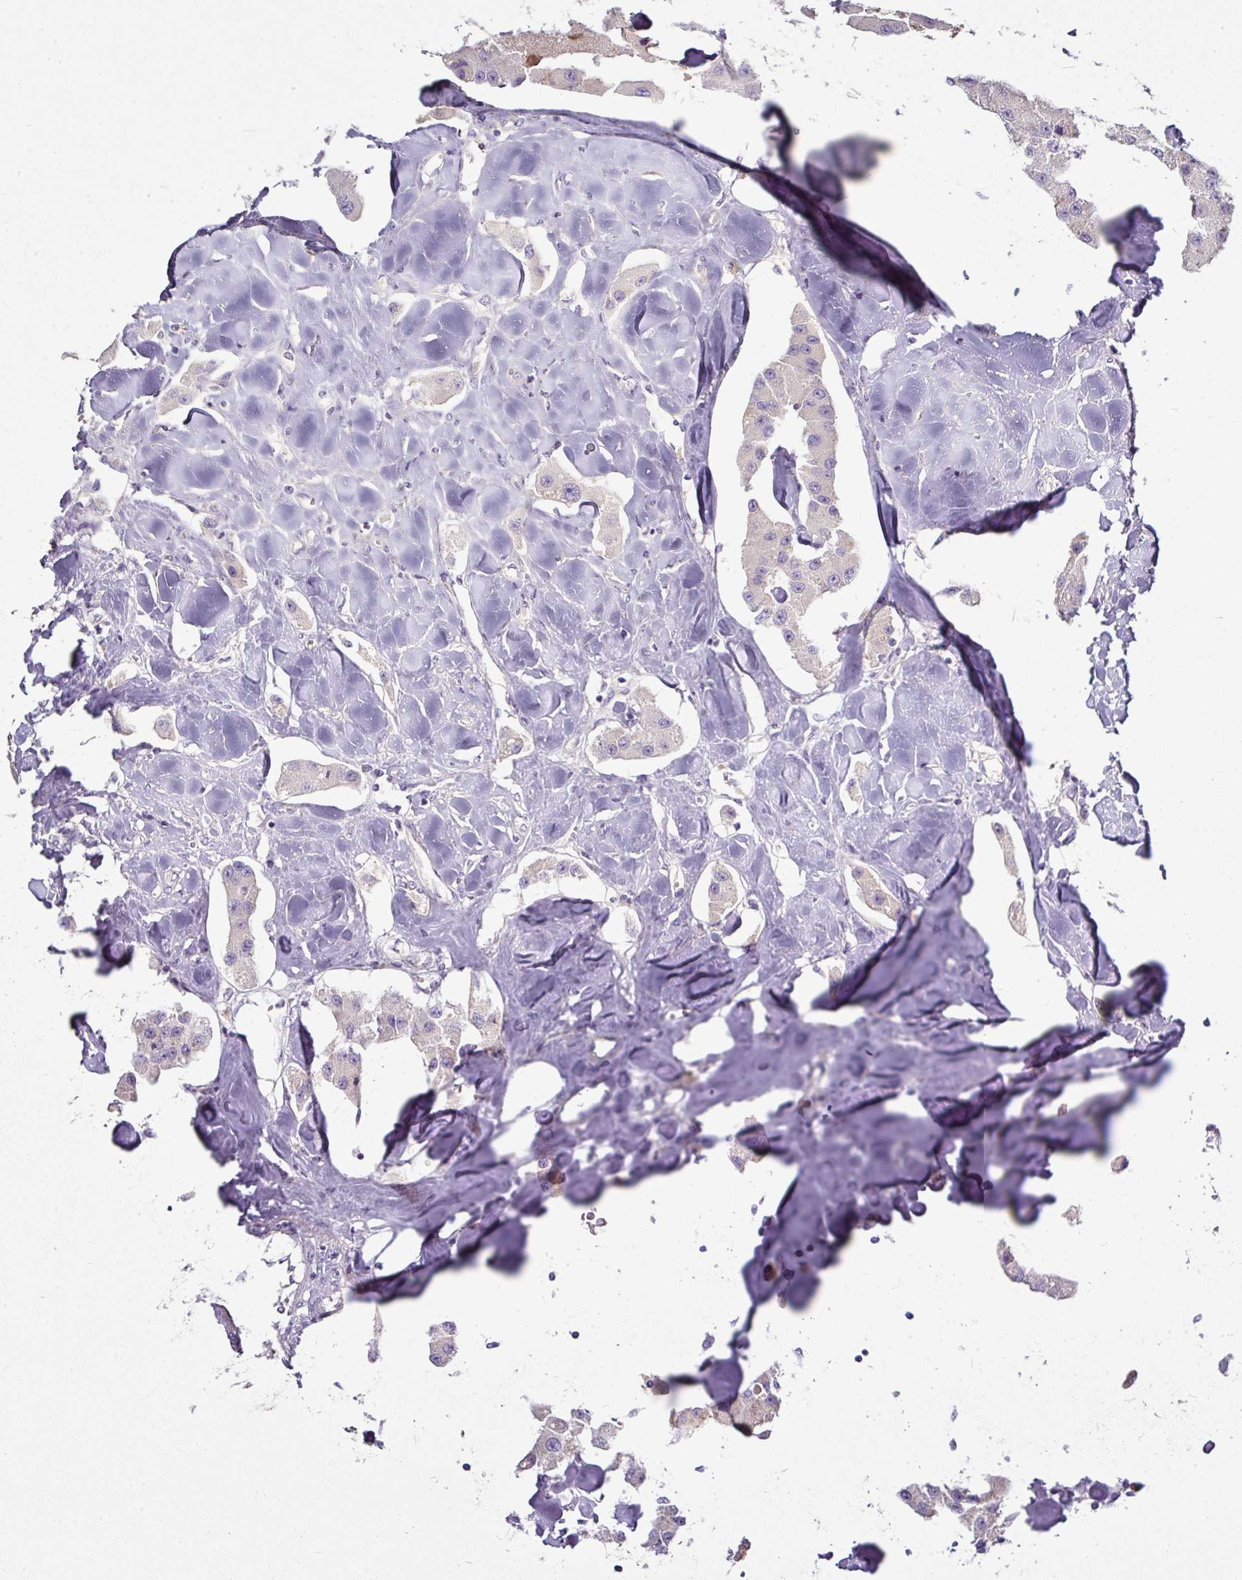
{"staining": {"intensity": "negative", "quantity": "none", "location": "none"}, "tissue": "carcinoid", "cell_type": "Tumor cells", "image_type": "cancer", "snomed": [{"axis": "morphology", "description": "Carcinoid, malignant, NOS"}, {"axis": "topography", "description": "Pancreas"}], "caption": "Carcinoid was stained to show a protein in brown. There is no significant expression in tumor cells. Brightfield microscopy of immunohistochemistry stained with DAB (3,3'-diaminobenzidine) (brown) and hematoxylin (blue), captured at high magnification.", "gene": "GAN", "patient": {"sex": "male", "age": 41}}